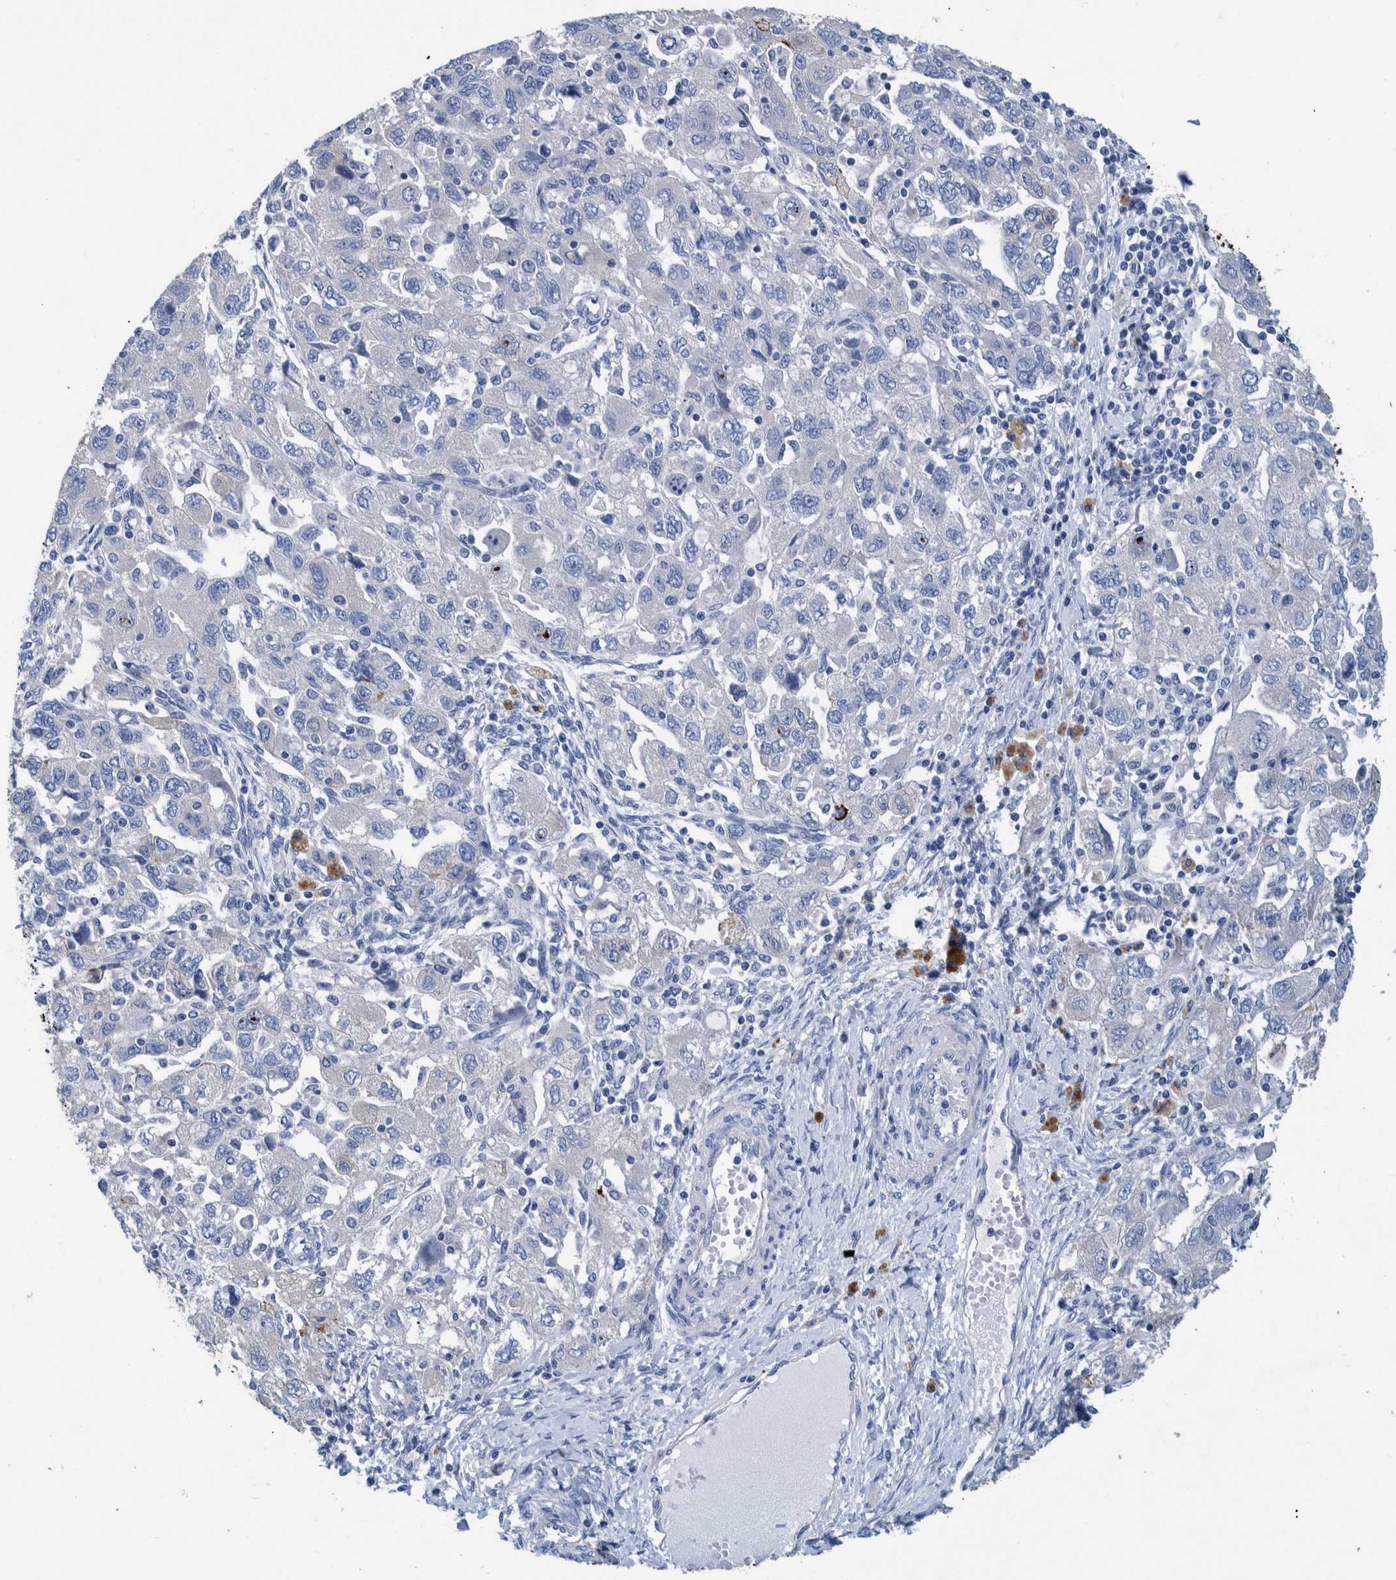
{"staining": {"intensity": "negative", "quantity": "none", "location": "none"}, "tissue": "ovarian cancer", "cell_type": "Tumor cells", "image_type": "cancer", "snomed": [{"axis": "morphology", "description": "Carcinoma, NOS"}, {"axis": "morphology", "description": "Cystadenocarcinoma, serous, NOS"}, {"axis": "topography", "description": "Ovary"}], "caption": "Tumor cells are negative for protein expression in human ovarian cancer (carcinoma).", "gene": "MKS1", "patient": {"sex": "female", "age": 69}}